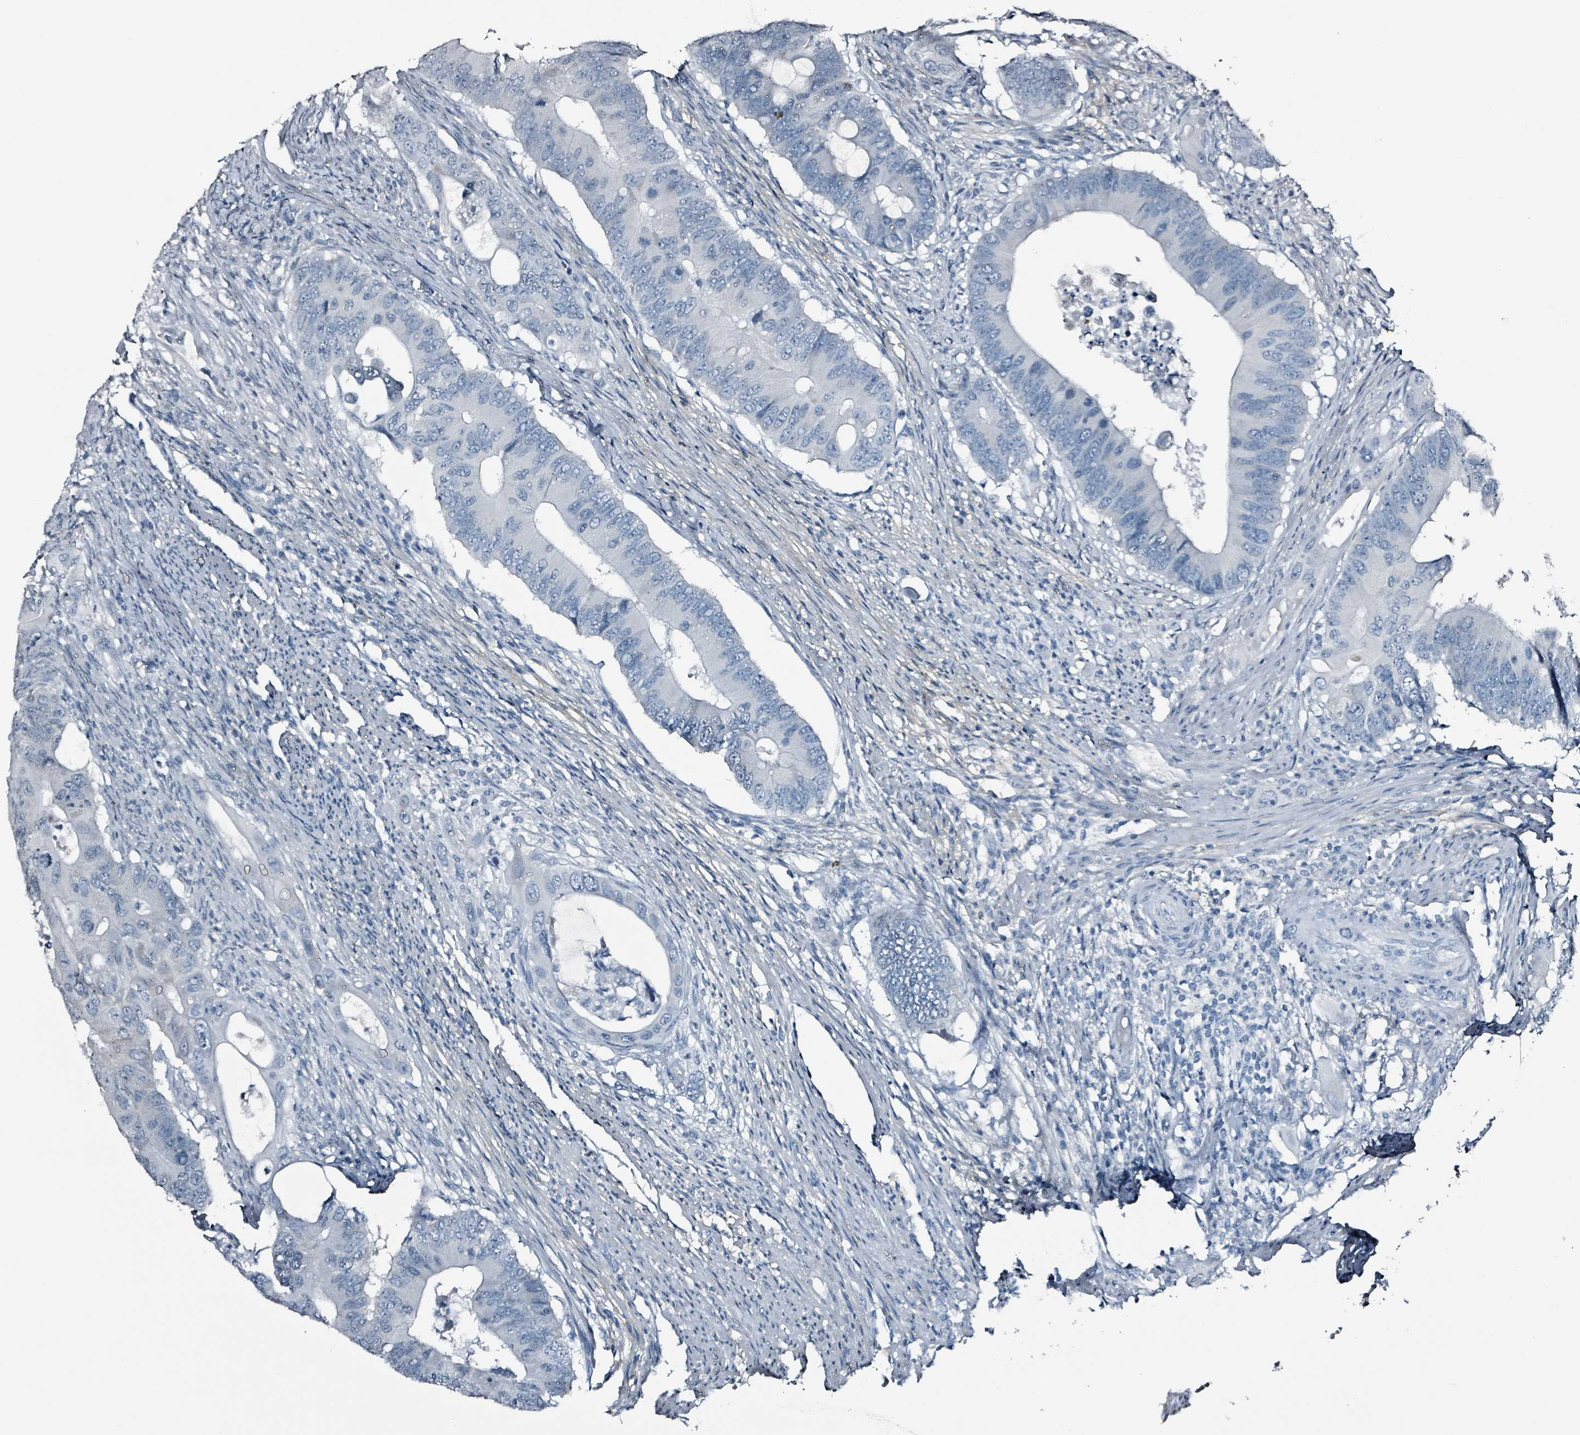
{"staining": {"intensity": "negative", "quantity": "none", "location": "none"}, "tissue": "colorectal cancer", "cell_type": "Tumor cells", "image_type": "cancer", "snomed": [{"axis": "morphology", "description": "Adenocarcinoma, NOS"}, {"axis": "topography", "description": "Colon"}], "caption": "There is no significant staining in tumor cells of colorectal cancer.", "gene": "CA9", "patient": {"sex": "male", "age": 71}}